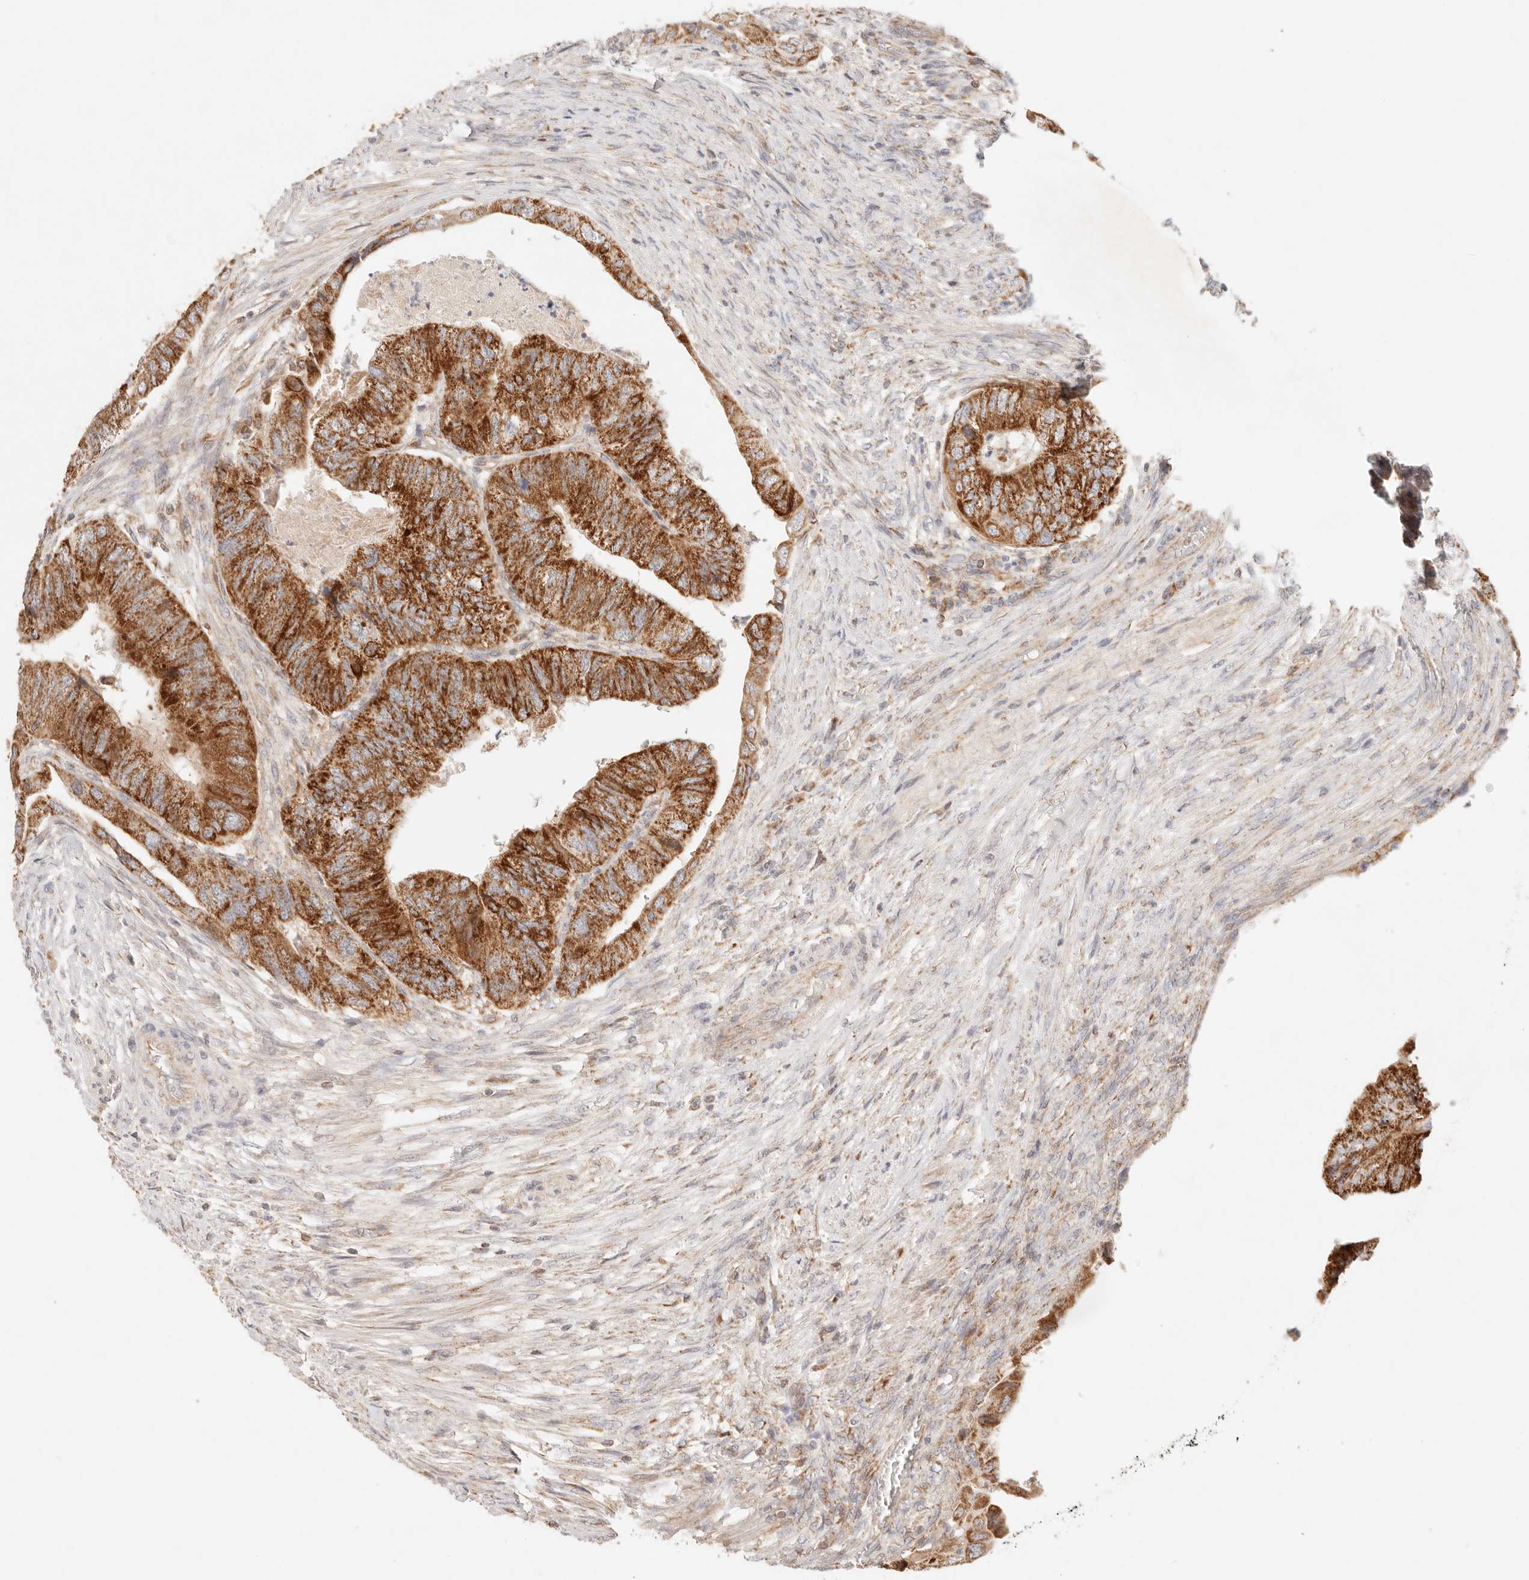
{"staining": {"intensity": "strong", "quantity": ">75%", "location": "cytoplasmic/membranous"}, "tissue": "colorectal cancer", "cell_type": "Tumor cells", "image_type": "cancer", "snomed": [{"axis": "morphology", "description": "Adenocarcinoma, NOS"}, {"axis": "topography", "description": "Rectum"}], "caption": "DAB immunohistochemical staining of human adenocarcinoma (colorectal) displays strong cytoplasmic/membranous protein positivity in approximately >75% of tumor cells.", "gene": "COA6", "patient": {"sex": "male", "age": 63}}